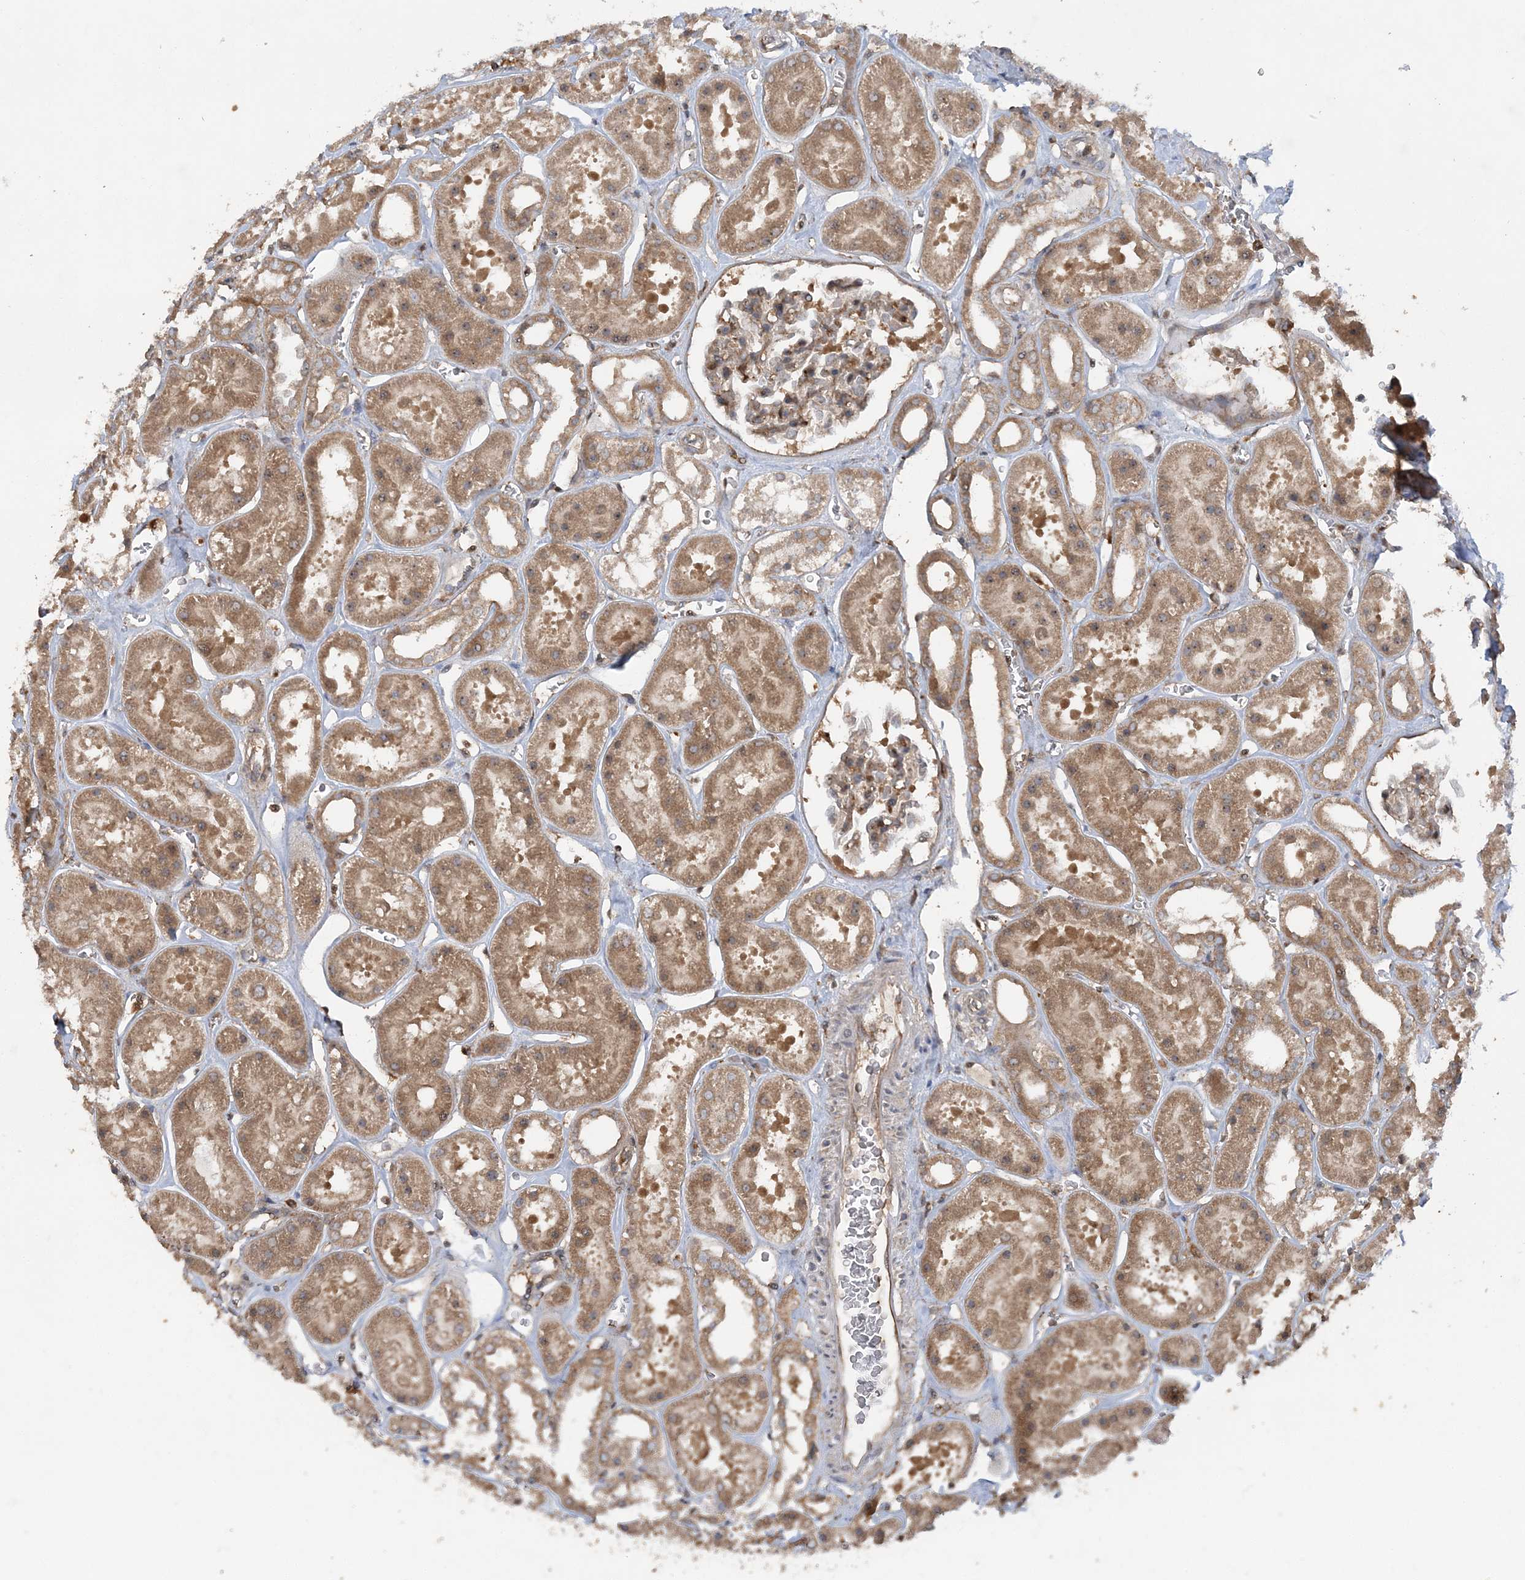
{"staining": {"intensity": "moderate", "quantity": ">75%", "location": "cytoplasmic/membranous"}, "tissue": "kidney", "cell_type": "Cells in glomeruli", "image_type": "normal", "snomed": [{"axis": "morphology", "description": "Normal tissue, NOS"}, {"axis": "topography", "description": "Kidney"}], "caption": "A high-resolution micrograph shows immunohistochemistry (IHC) staining of normal kidney, which exhibits moderate cytoplasmic/membranous positivity in approximately >75% of cells in glomeruli. (DAB (3,3'-diaminobenzidine) IHC, brown staining for protein, blue staining for nuclei).", "gene": "ACAP2", "patient": {"sex": "female", "age": 41}}